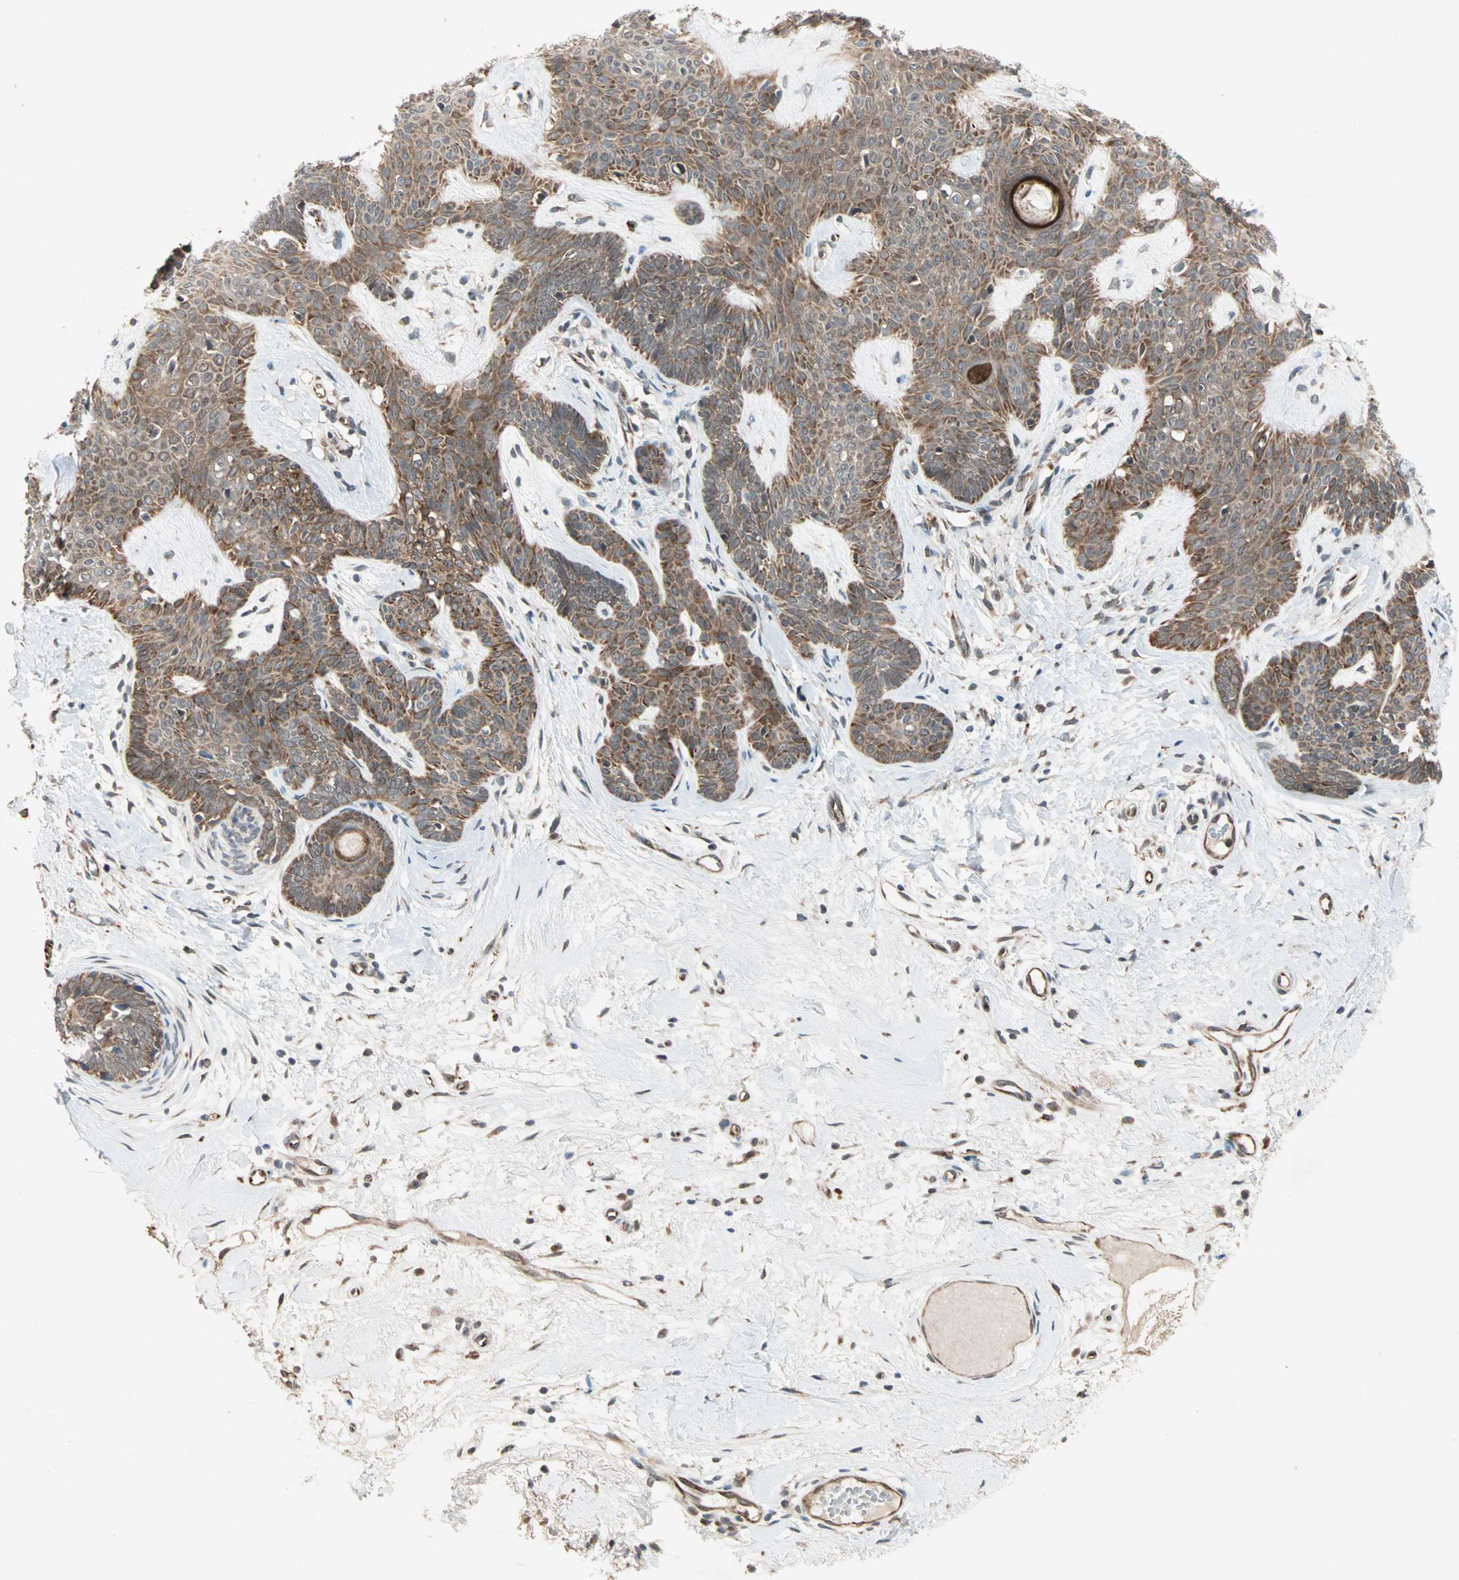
{"staining": {"intensity": "strong", "quantity": ">75%", "location": "cytoplasmic/membranous"}, "tissue": "skin cancer", "cell_type": "Tumor cells", "image_type": "cancer", "snomed": [{"axis": "morphology", "description": "Developmental malformation"}, {"axis": "morphology", "description": "Basal cell carcinoma"}, {"axis": "topography", "description": "Skin"}], "caption": "A high-resolution micrograph shows IHC staining of skin cancer (basal cell carcinoma), which demonstrates strong cytoplasmic/membranous positivity in about >75% of tumor cells.", "gene": "ZNF37A", "patient": {"sex": "female", "age": 62}}